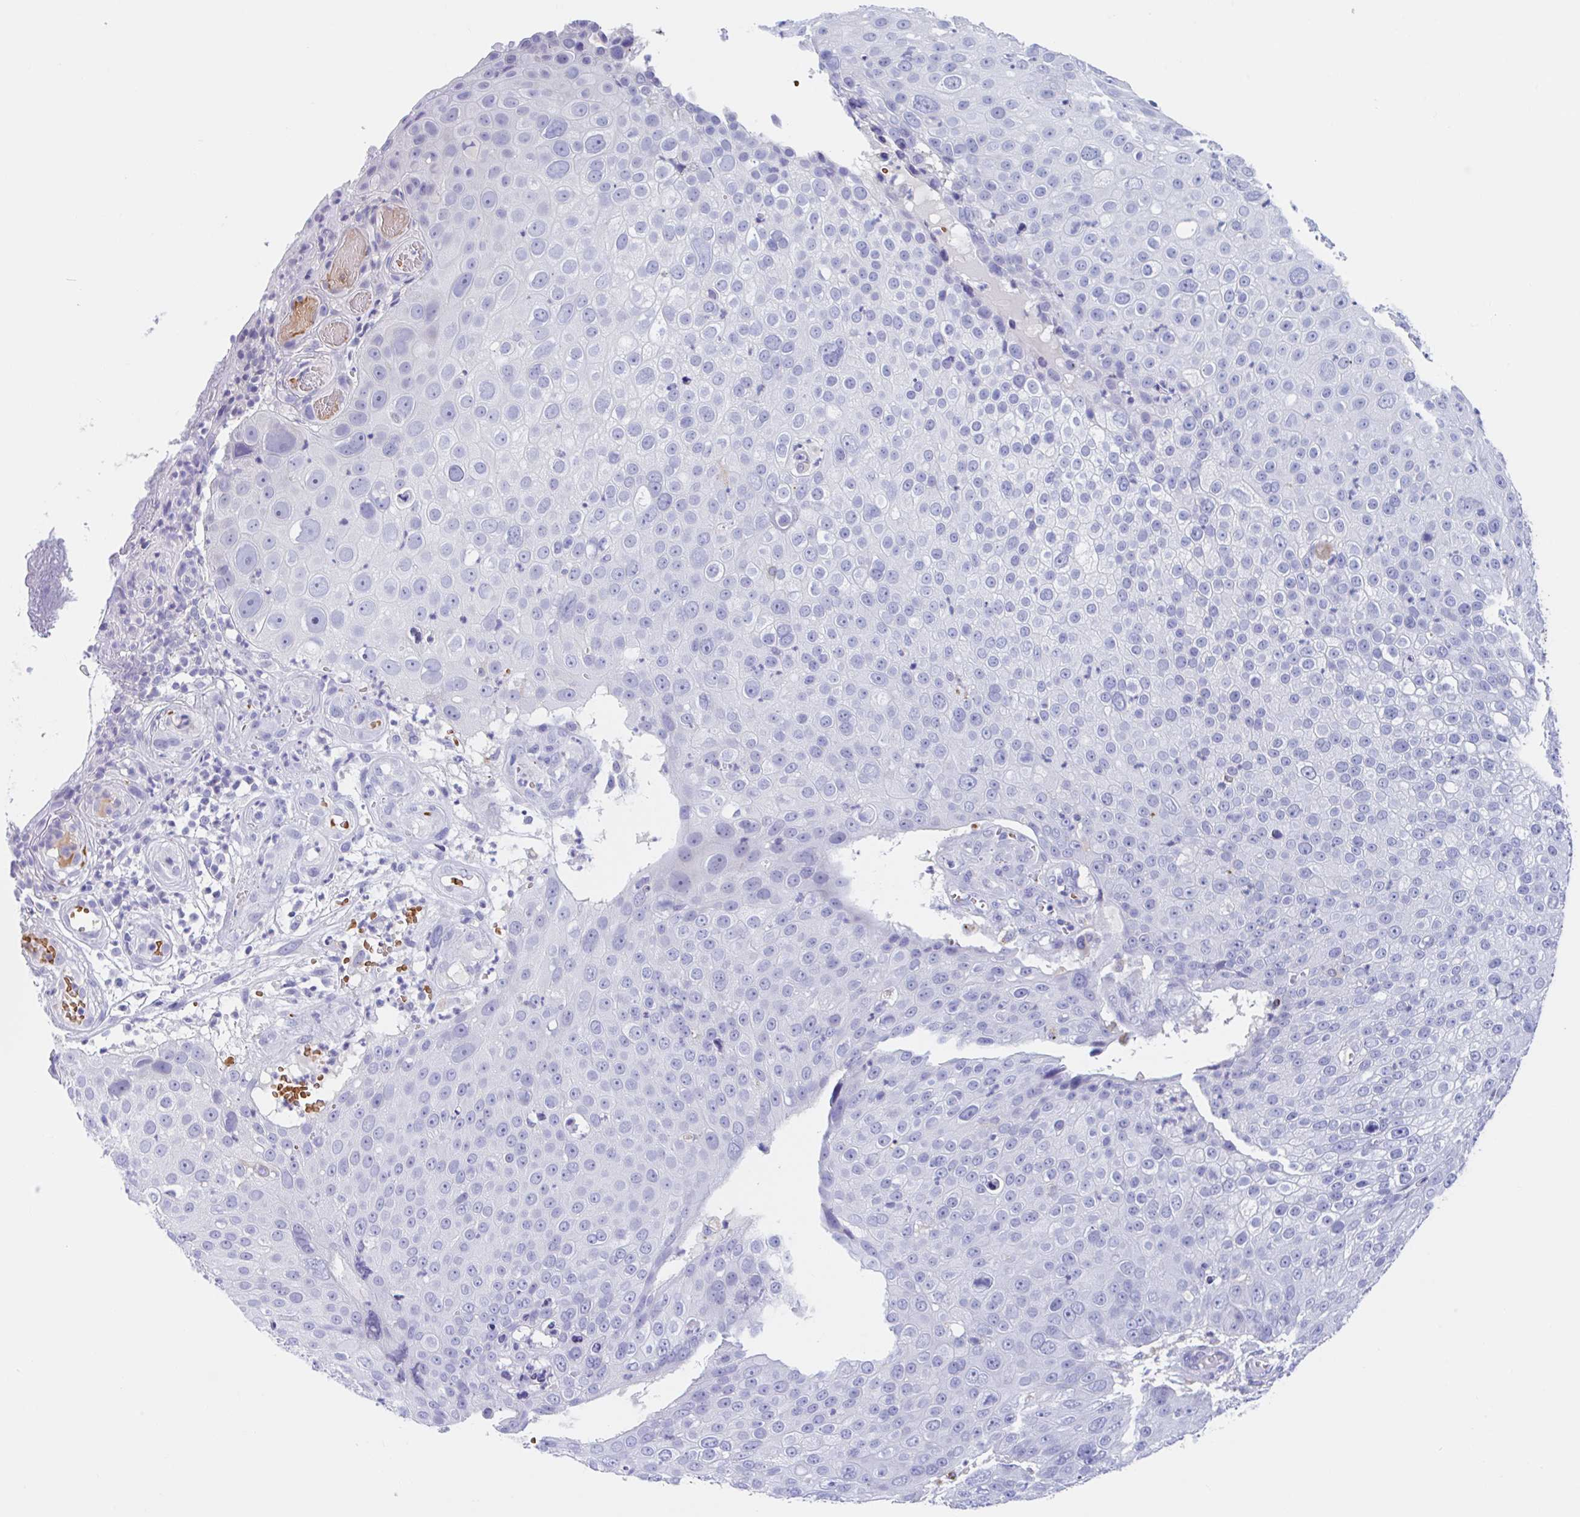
{"staining": {"intensity": "negative", "quantity": "none", "location": "none"}, "tissue": "skin cancer", "cell_type": "Tumor cells", "image_type": "cancer", "snomed": [{"axis": "morphology", "description": "Squamous cell carcinoma, NOS"}, {"axis": "topography", "description": "Skin"}], "caption": "Protein analysis of skin cancer (squamous cell carcinoma) demonstrates no significant expression in tumor cells.", "gene": "ANKRD9", "patient": {"sex": "male", "age": 71}}